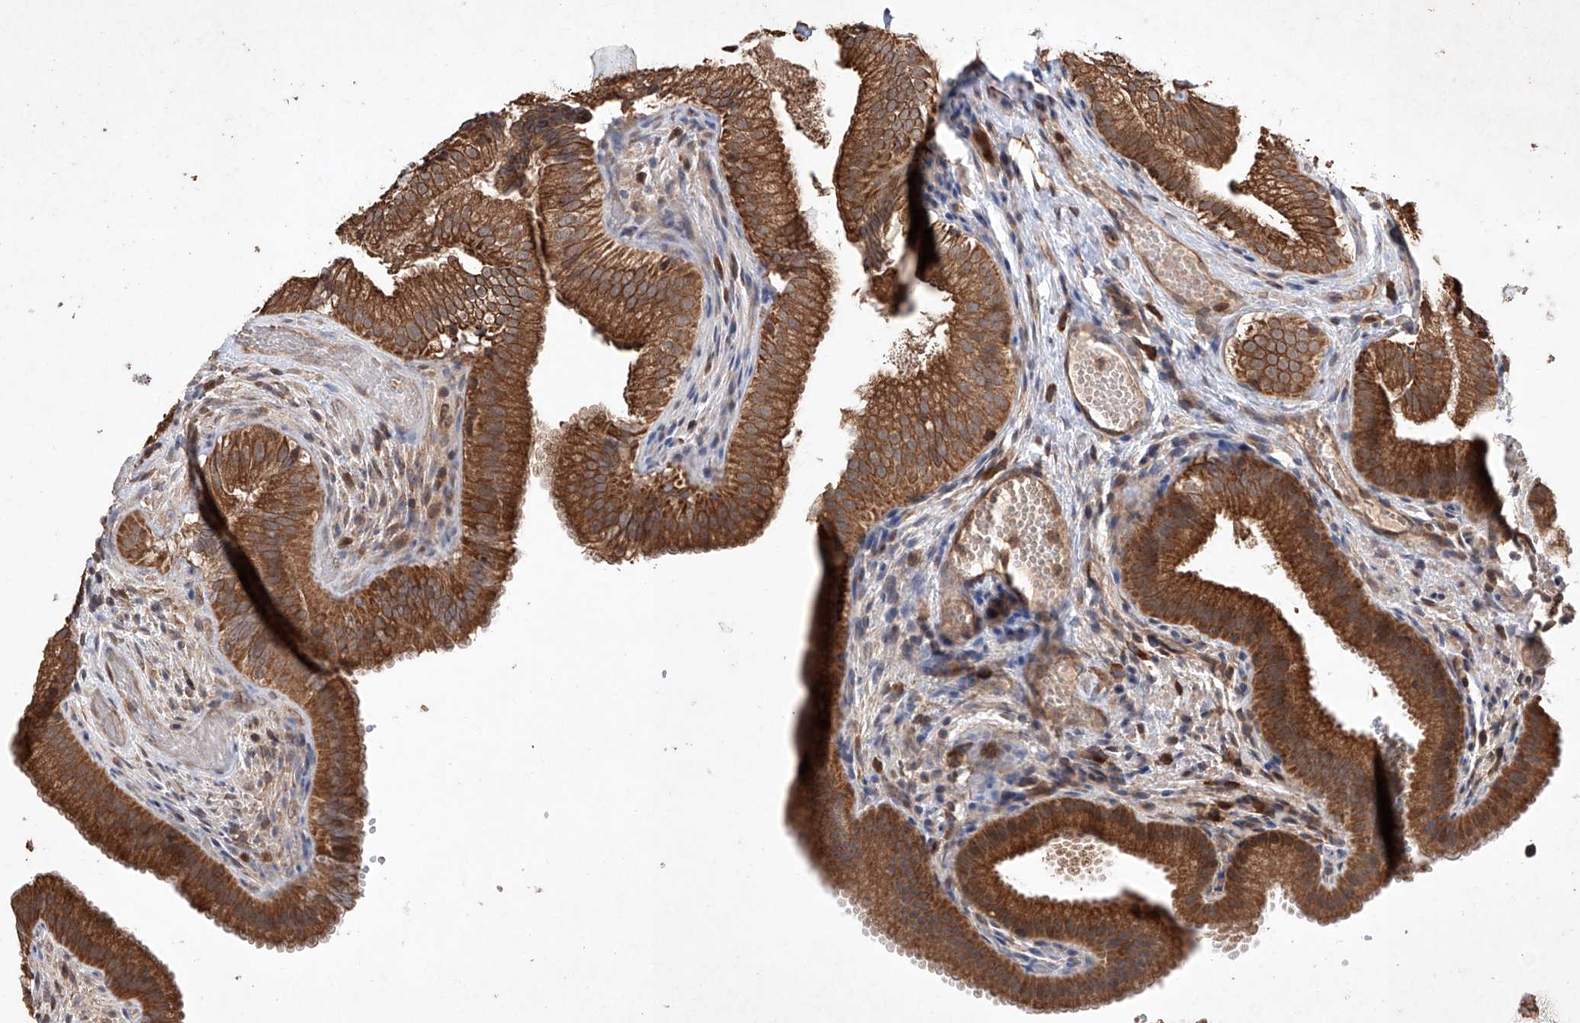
{"staining": {"intensity": "strong", "quantity": ">75%", "location": "cytoplasmic/membranous"}, "tissue": "gallbladder", "cell_type": "Glandular cells", "image_type": "normal", "snomed": [{"axis": "morphology", "description": "Normal tissue, NOS"}, {"axis": "topography", "description": "Gallbladder"}], "caption": "Approximately >75% of glandular cells in benign gallbladder reveal strong cytoplasmic/membranous protein expression as visualized by brown immunohistochemical staining.", "gene": "LURAP1", "patient": {"sex": "female", "age": 30}}